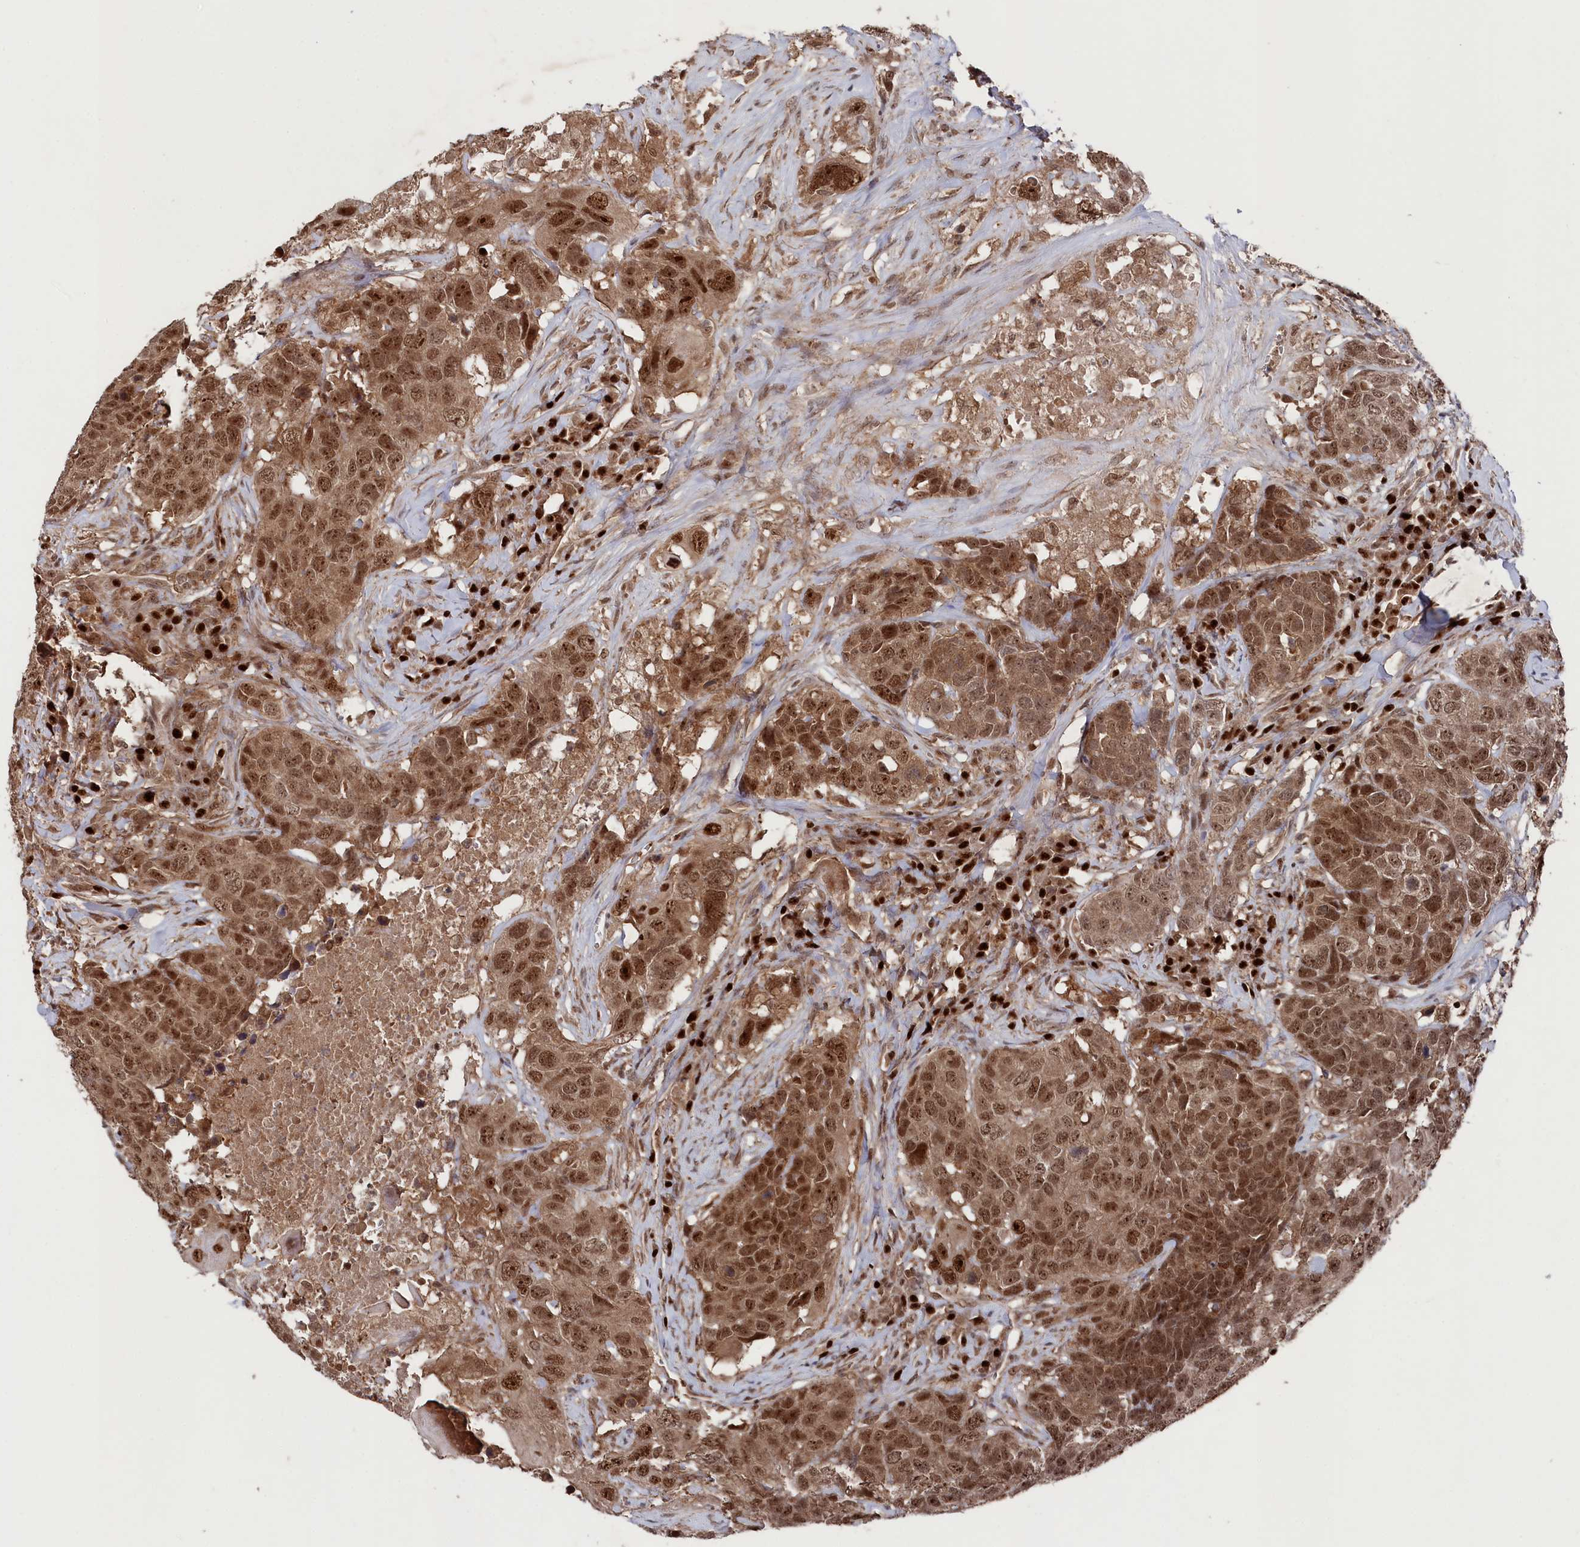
{"staining": {"intensity": "moderate", "quantity": ">75%", "location": "nuclear"}, "tissue": "head and neck cancer", "cell_type": "Tumor cells", "image_type": "cancer", "snomed": [{"axis": "morphology", "description": "Squamous cell carcinoma, NOS"}, {"axis": "topography", "description": "Head-Neck"}], "caption": "A photomicrograph of head and neck squamous cell carcinoma stained for a protein demonstrates moderate nuclear brown staining in tumor cells. (DAB (3,3'-diaminobenzidine) = brown stain, brightfield microscopy at high magnification).", "gene": "BORCS7", "patient": {"sex": "male", "age": 66}}